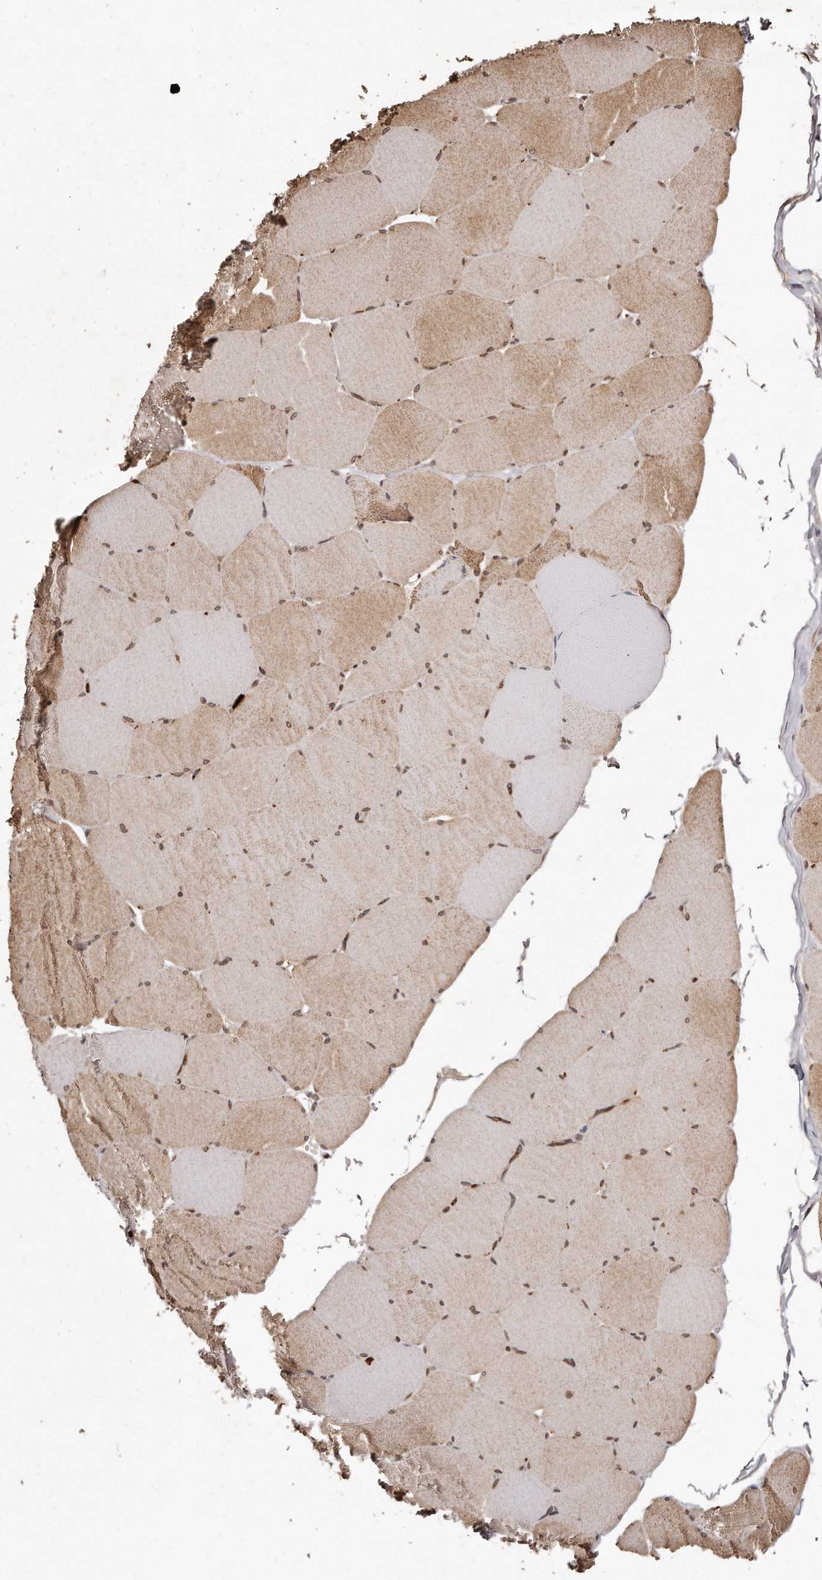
{"staining": {"intensity": "moderate", "quantity": ">75%", "location": "cytoplasmic/membranous,nuclear"}, "tissue": "skeletal muscle", "cell_type": "Myocytes", "image_type": "normal", "snomed": [{"axis": "morphology", "description": "Normal tissue, NOS"}, {"axis": "topography", "description": "Skeletal muscle"}, {"axis": "topography", "description": "Head-Neck"}], "caption": "A histopathology image of human skeletal muscle stained for a protein demonstrates moderate cytoplasmic/membranous,nuclear brown staining in myocytes. The staining is performed using DAB brown chromogen to label protein expression. The nuclei are counter-stained blue using hematoxylin.", "gene": "HASPIN", "patient": {"sex": "male", "age": 66}}